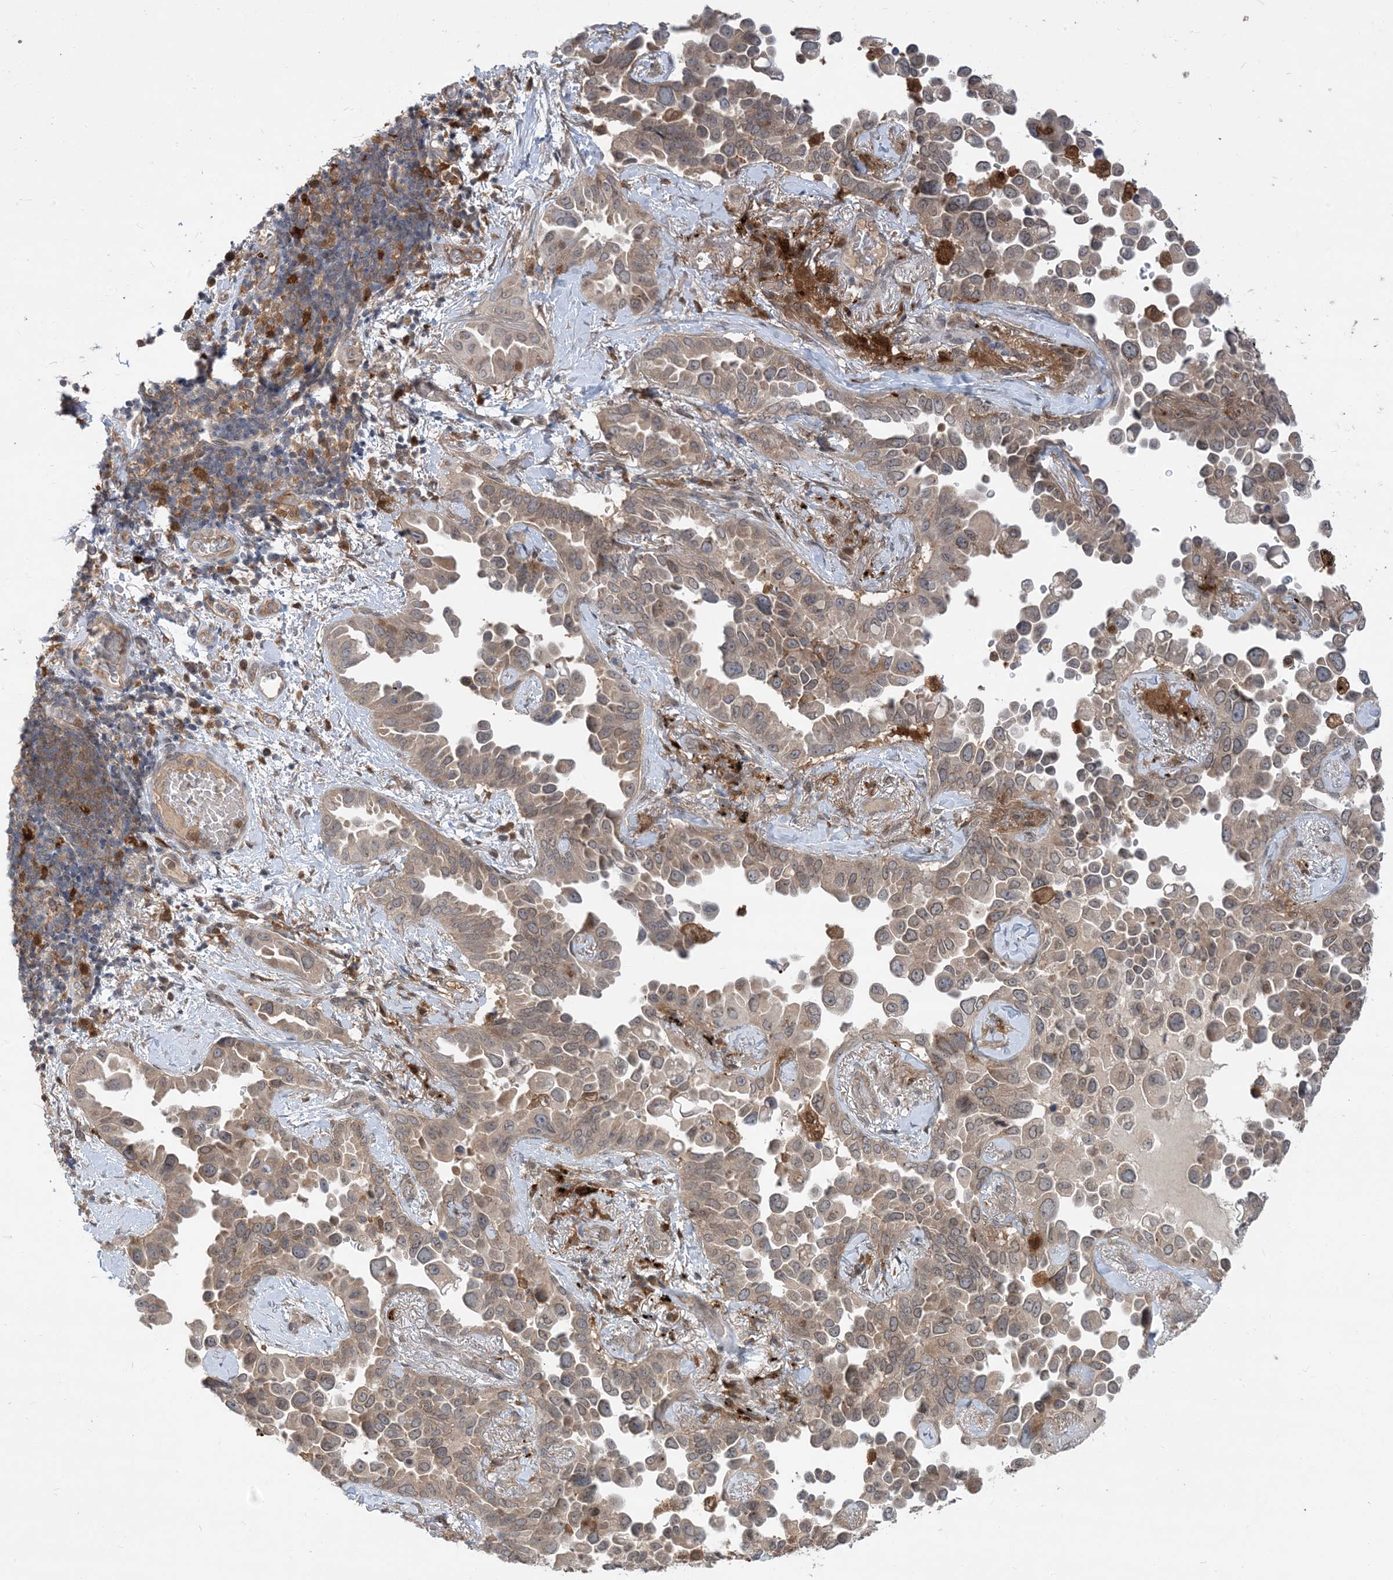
{"staining": {"intensity": "weak", "quantity": "<25%", "location": "cytoplasmic/membranous"}, "tissue": "lung cancer", "cell_type": "Tumor cells", "image_type": "cancer", "snomed": [{"axis": "morphology", "description": "Adenocarcinoma, NOS"}, {"axis": "topography", "description": "Lung"}], "caption": "This photomicrograph is of lung cancer stained with immunohistochemistry to label a protein in brown with the nuclei are counter-stained blue. There is no positivity in tumor cells.", "gene": "NAGK", "patient": {"sex": "female", "age": 67}}